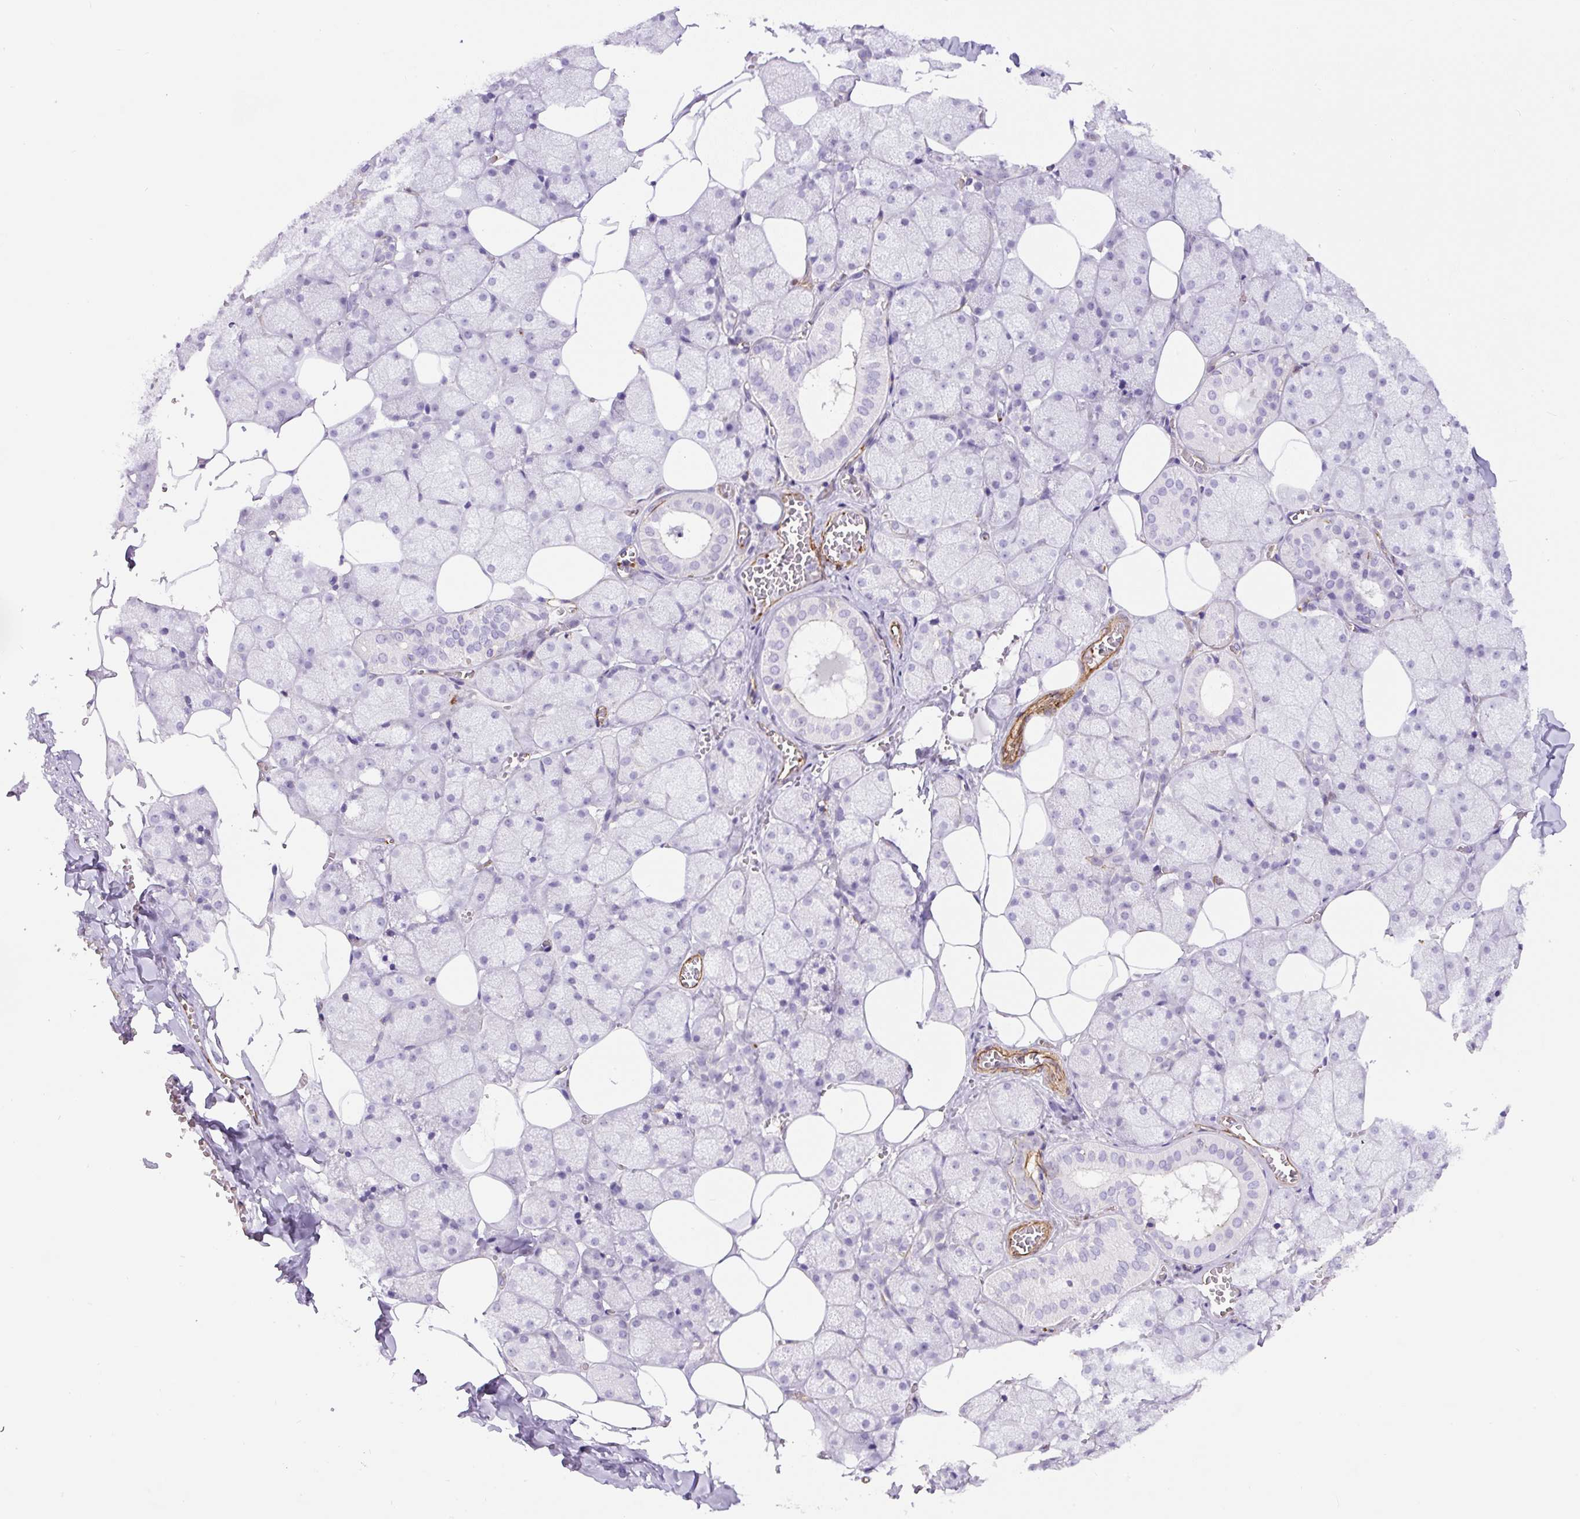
{"staining": {"intensity": "weak", "quantity": "<25%", "location": "cytoplasmic/membranous"}, "tissue": "salivary gland", "cell_type": "Glandular cells", "image_type": "normal", "snomed": [{"axis": "morphology", "description": "Normal tissue, NOS"}, {"axis": "topography", "description": "Salivary gland"}, {"axis": "topography", "description": "Peripheral nerve tissue"}], "caption": "Glandular cells show no significant protein expression in normal salivary gland. (DAB immunohistochemistry visualized using brightfield microscopy, high magnification).", "gene": "B3GALT5", "patient": {"sex": "male", "age": 38}}